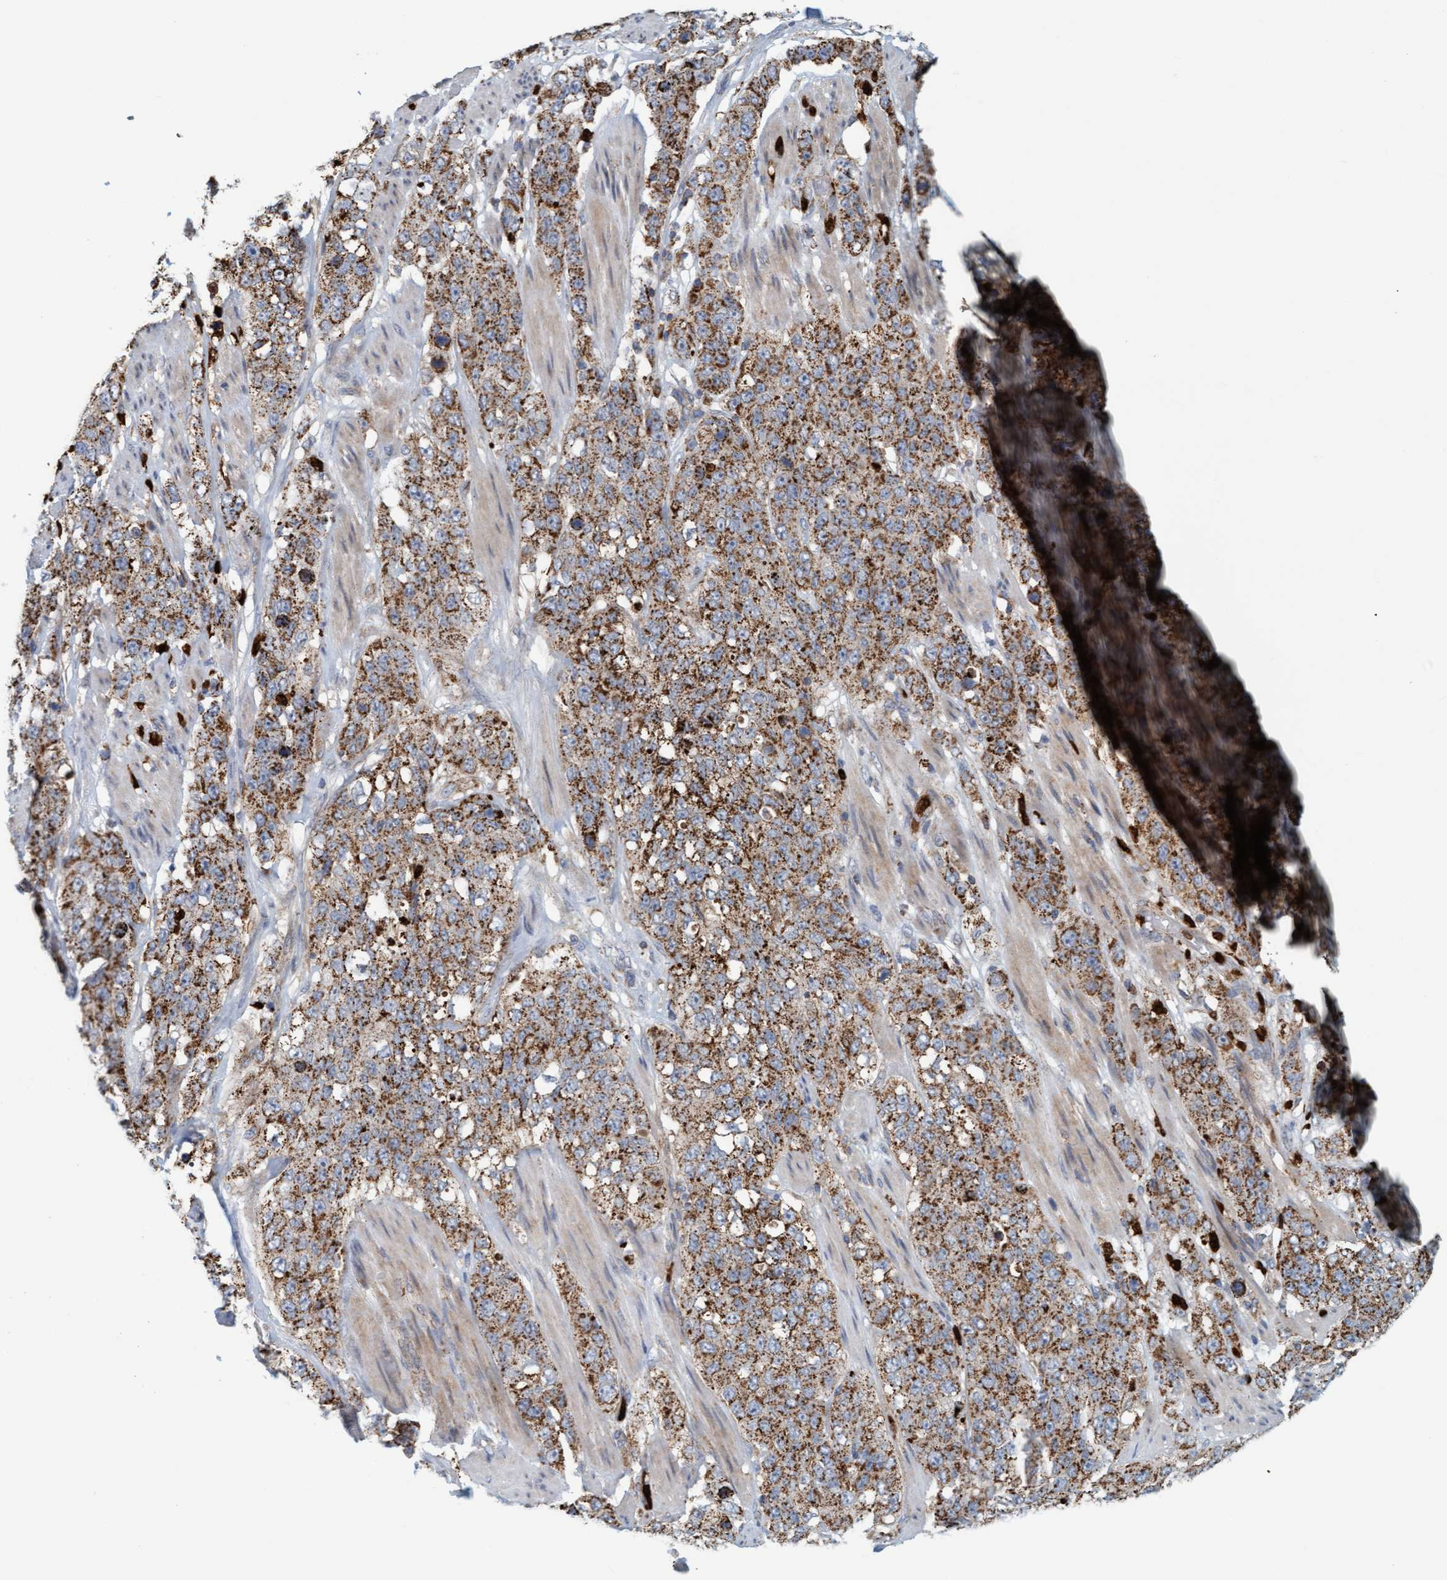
{"staining": {"intensity": "strong", "quantity": ">75%", "location": "cytoplasmic/membranous"}, "tissue": "stomach cancer", "cell_type": "Tumor cells", "image_type": "cancer", "snomed": [{"axis": "morphology", "description": "Adenocarcinoma, NOS"}, {"axis": "topography", "description": "Stomach"}], "caption": "Strong cytoplasmic/membranous staining is appreciated in about >75% of tumor cells in stomach cancer.", "gene": "B9D1", "patient": {"sex": "male", "age": 48}}